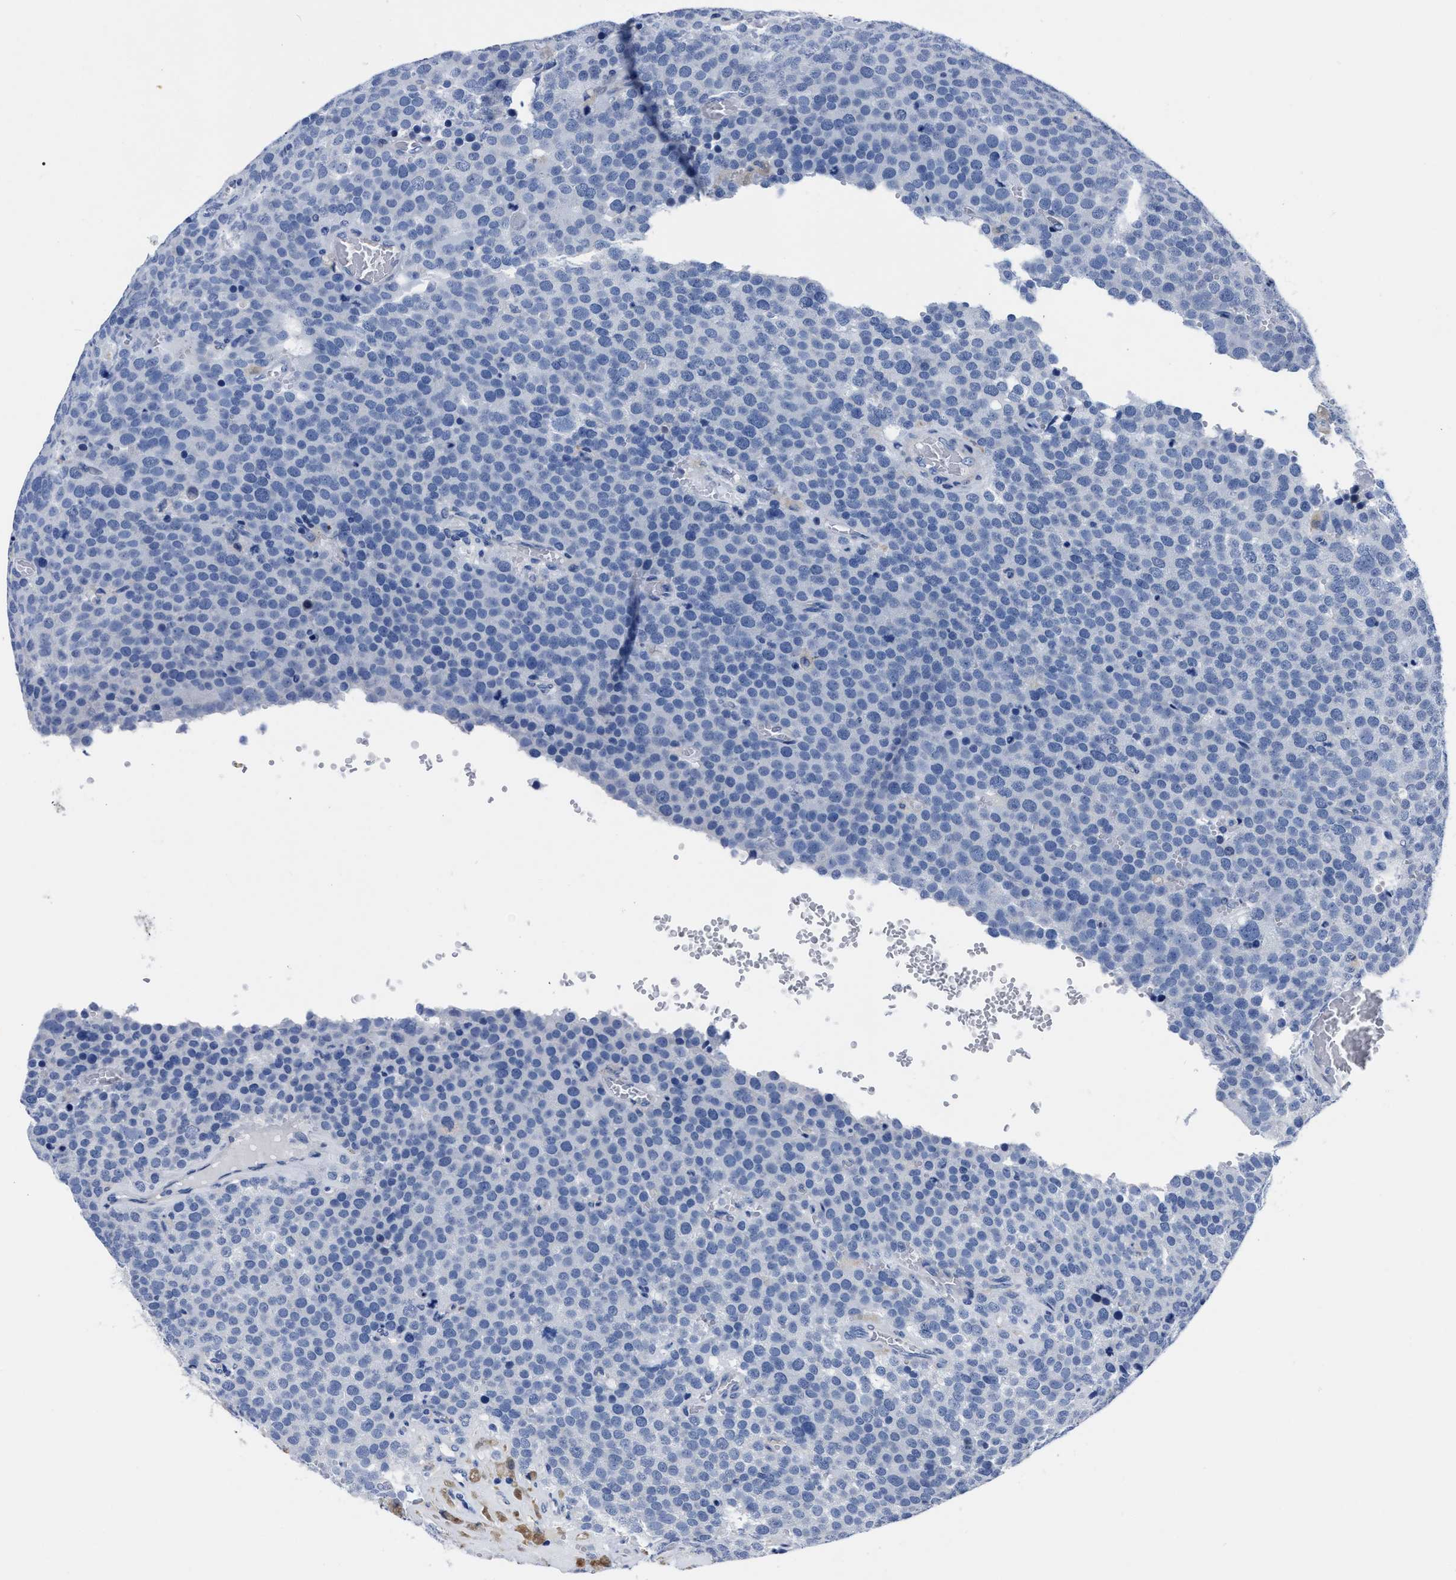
{"staining": {"intensity": "negative", "quantity": "none", "location": "none"}, "tissue": "testis cancer", "cell_type": "Tumor cells", "image_type": "cancer", "snomed": [{"axis": "morphology", "description": "Normal tissue, NOS"}, {"axis": "morphology", "description": "Seminoma, NOS"}, {"axis": "topography", "description": "Testis"}], "caption": "Immunohistochemistry (IHC) image of neoplastic tissue: testis seminoma stained with DAB (3,3'-diaminobenzidine) displays no significant protein staining in tumor cells.", "gene": "MOV10L1", "patient": {"sex": "male", "age": 71}}